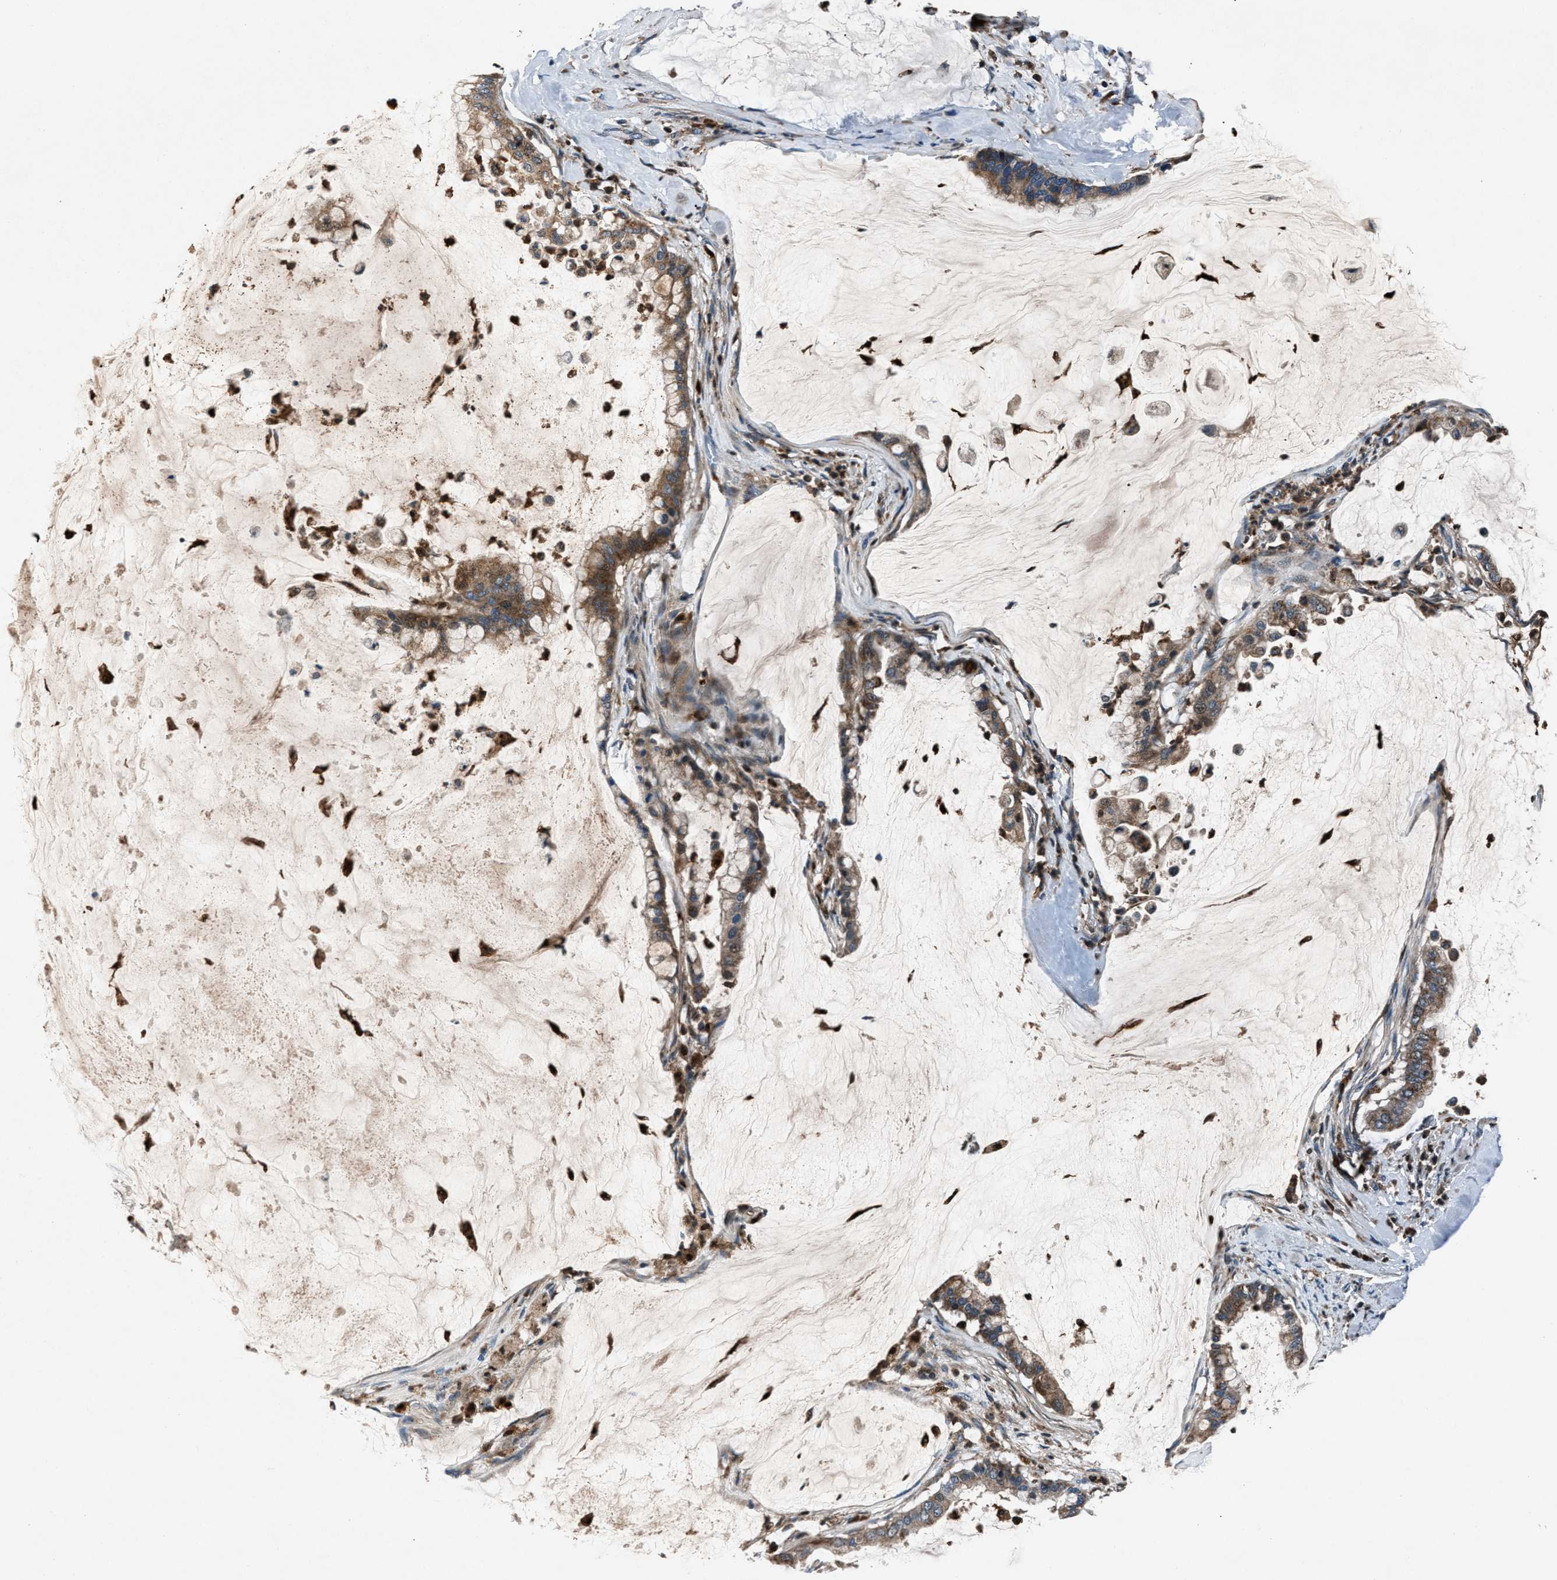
{"staining": {"intensity": "weak", "quantity": ">75%", "location": "cytoplasmic/membranous"}, "tissue": "pancreatic cancer", "cell_type": "Tumor cells", "image_type": "cancer", "snomed": [{"axis": "morphology", "description": "Adenocarcinoma, NOS"}, {"axis": "topography", "description": "Pancreas"}], "caption": "Immunohistochemical staining of pancreatic adenocarcinoma reveals low levels of weak cytoplasmic/membranous staining in about >75% of tumor cells.", "gene": "FAM221A", "patient": {"sex": "male", "age": 41}}